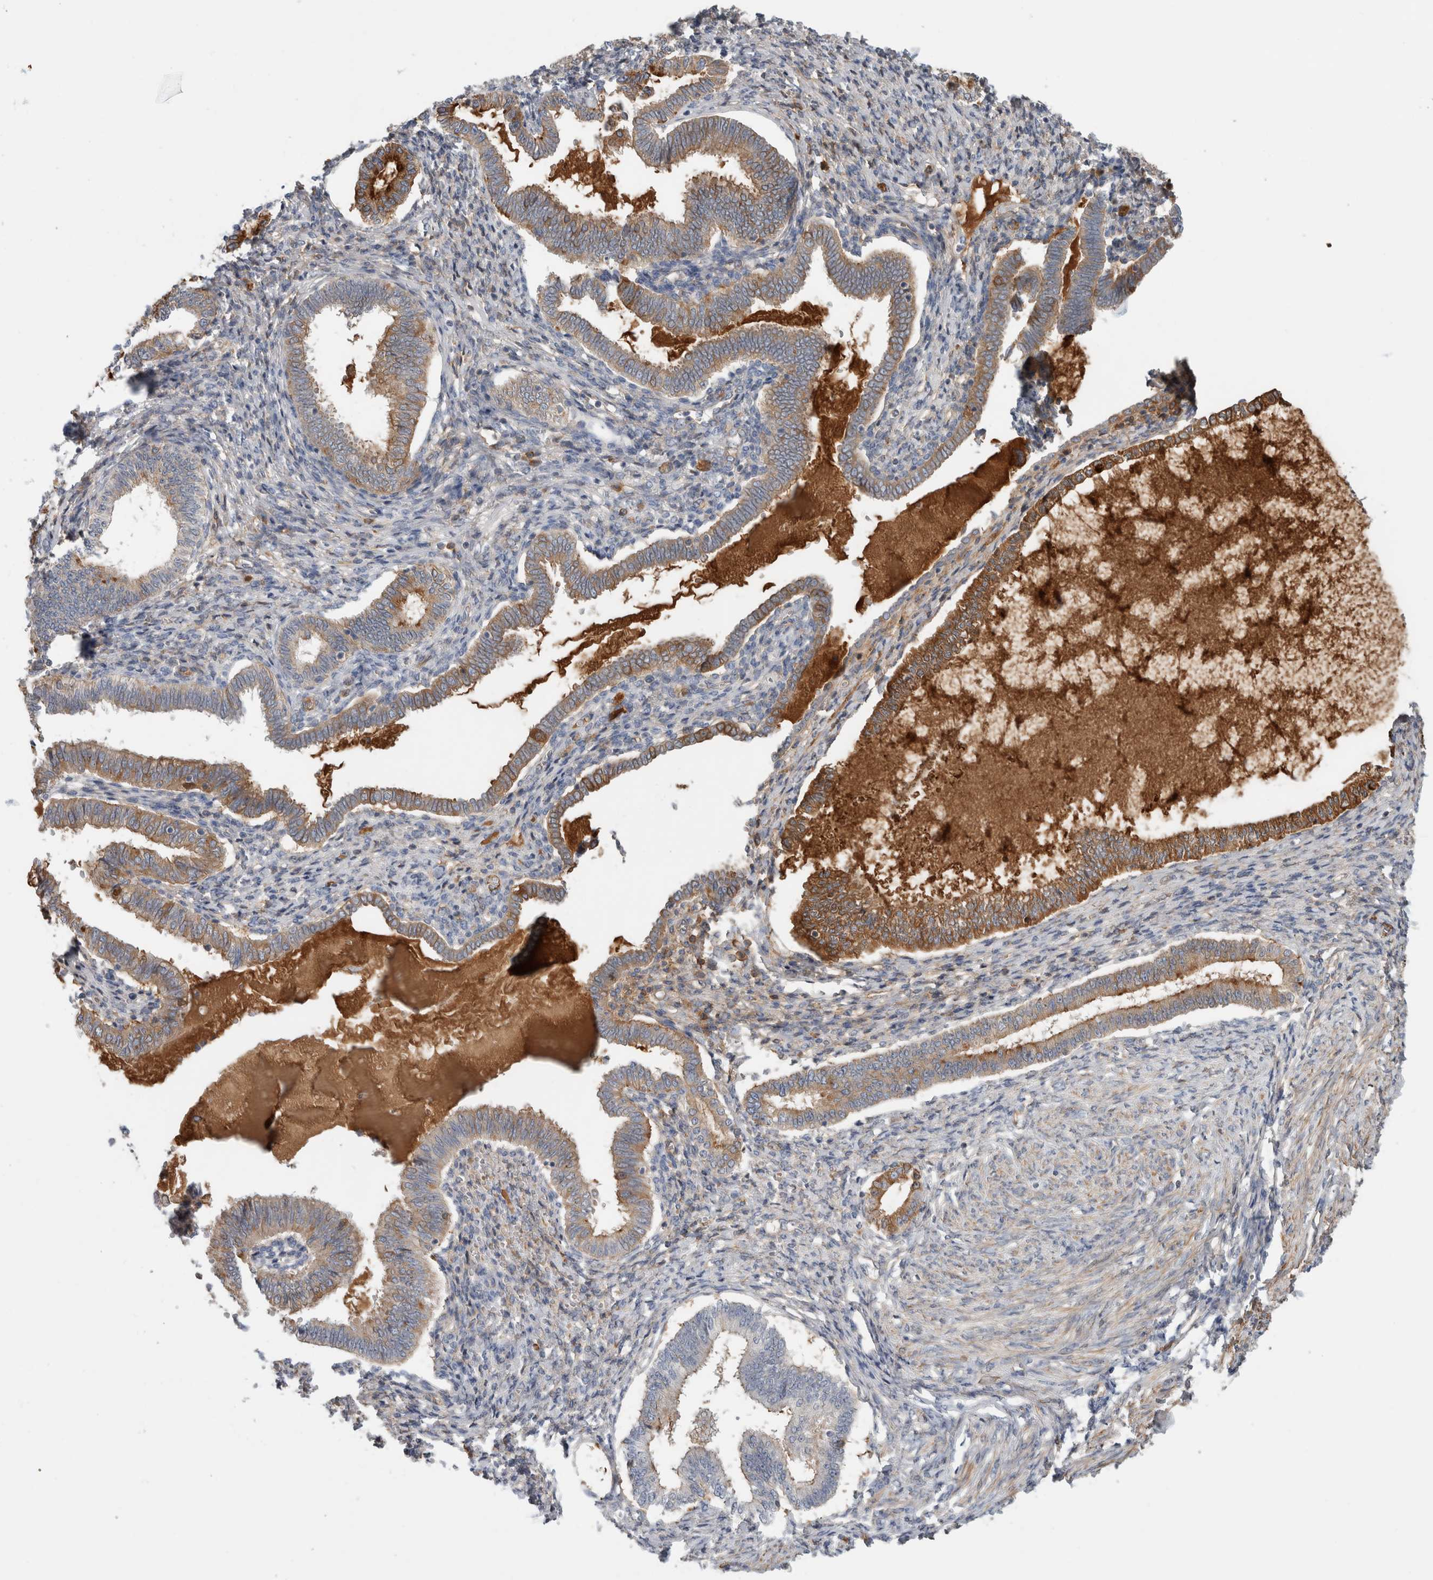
{"staining": {"intensity": "negative", "quantity": "none", "location": "none"}, "tissue": "endometrium", "cell_type": "Cells in endometrial stroma", "image_type": "normal", "snomed": [{"axis": "morphology", "description": "Normal tissue, NOS"}, {"axis": "topography", "description": "Endometrium"}], "caption": "Immunohistochemistry (IHC) micrograph of benign endometrium: endometrium stained with DAB (3,3'-diaminobenzidine) demonstrates no significant protein positivity in cells in endometrial stroma.", "gene": "CFI", "patient": {"sex": "female", "age": 77}}